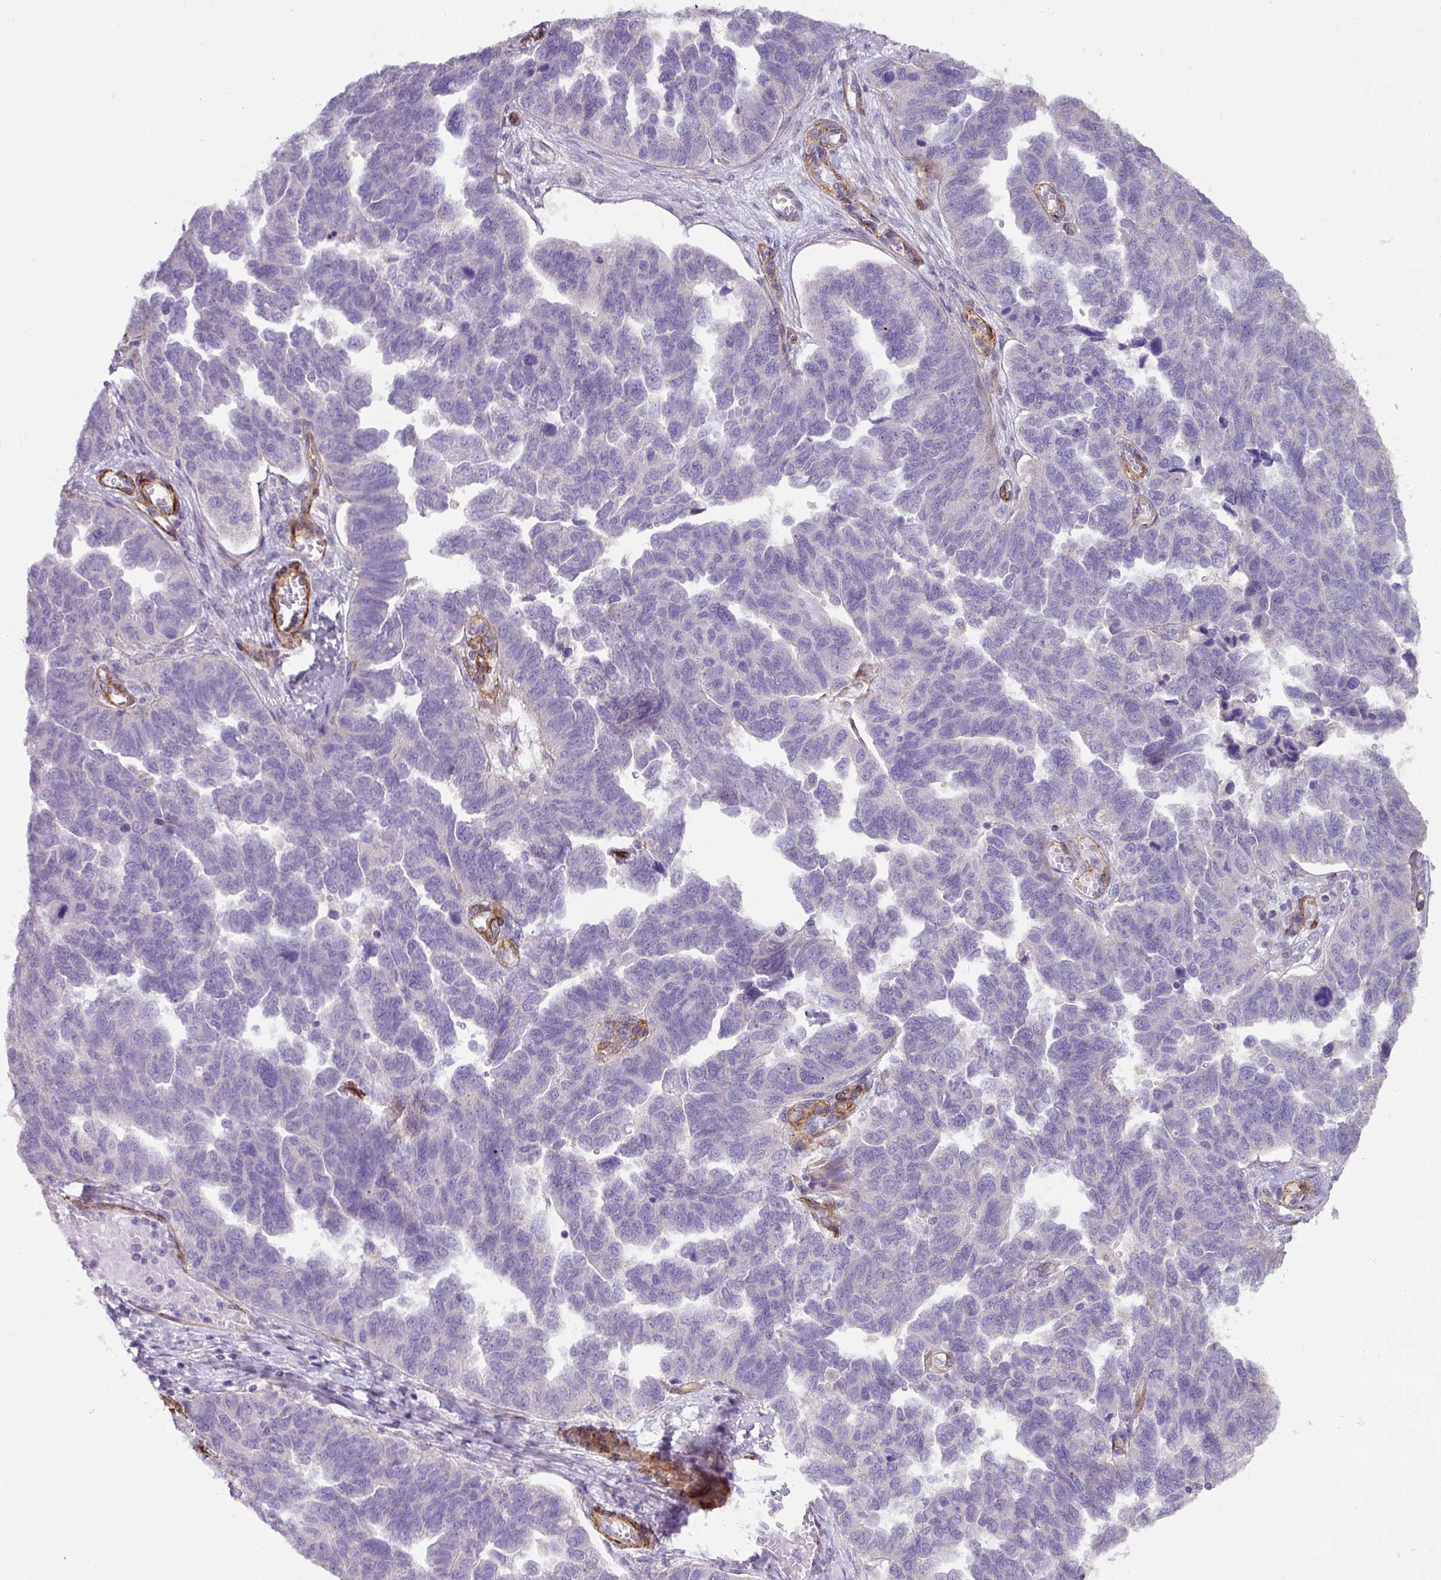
{"staining": {"intensity": "negative", "quantity": "none", "location": "none"}, "tissue": "ovarian cancer", "cell_type": "Tumor cells", "image_type": "cancer", "snomed": [{"axis": "morphology", "description": "Cystadenocarcinoma, serous, NOS"}, {"axis": "topography", "description": "Ovary"}], "caption": "IHC image of human ovarian cancer (serous cystadenocarcinoma) stained for a protein (brown), which reveals no staining in tumor cells.", "gene": "SLC25A17", "patient": {"sex": "female", "age": 64}}